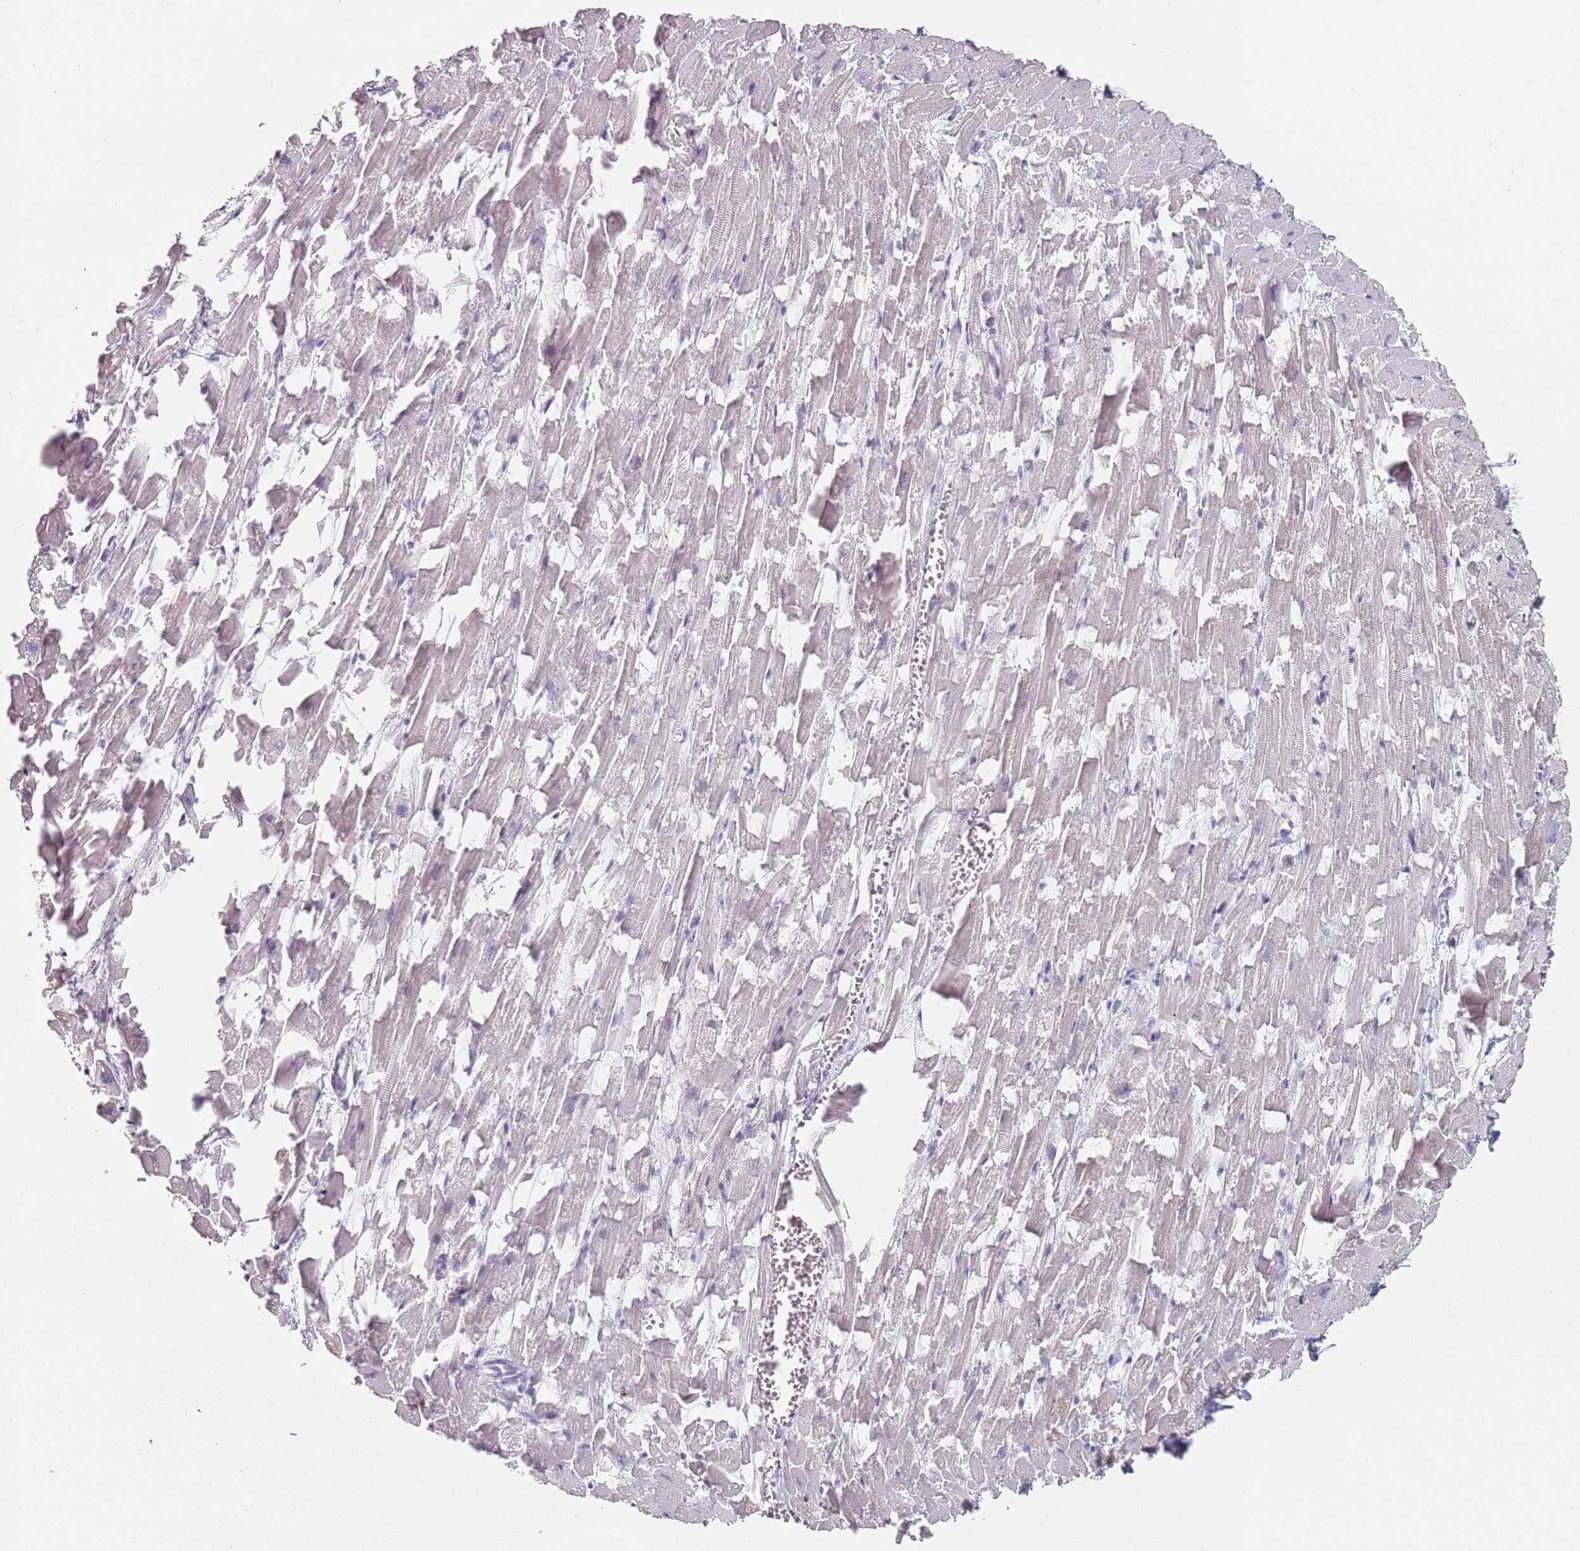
{"staining": {"intensity": "moderate", "quantity": "<25%", "location": "cytoplasmic/membranous"}, "tissue": "heart muscle", "cell_type": "Cardiomyocytes", "image_type": "normal", "snomed": [{"axis": "morphology", "description": "Normal tissue, NOS"}, {"axis": "topography", "description": "Heart"}], "caption": "Immunohistochemical staining of benign heart muscle shows moderate cytoplasmic/membranous protein staining in about <25% of cardiomyocytes.", "gene": "DNAH11", "patient": {"sex": "female", "age": 64}}